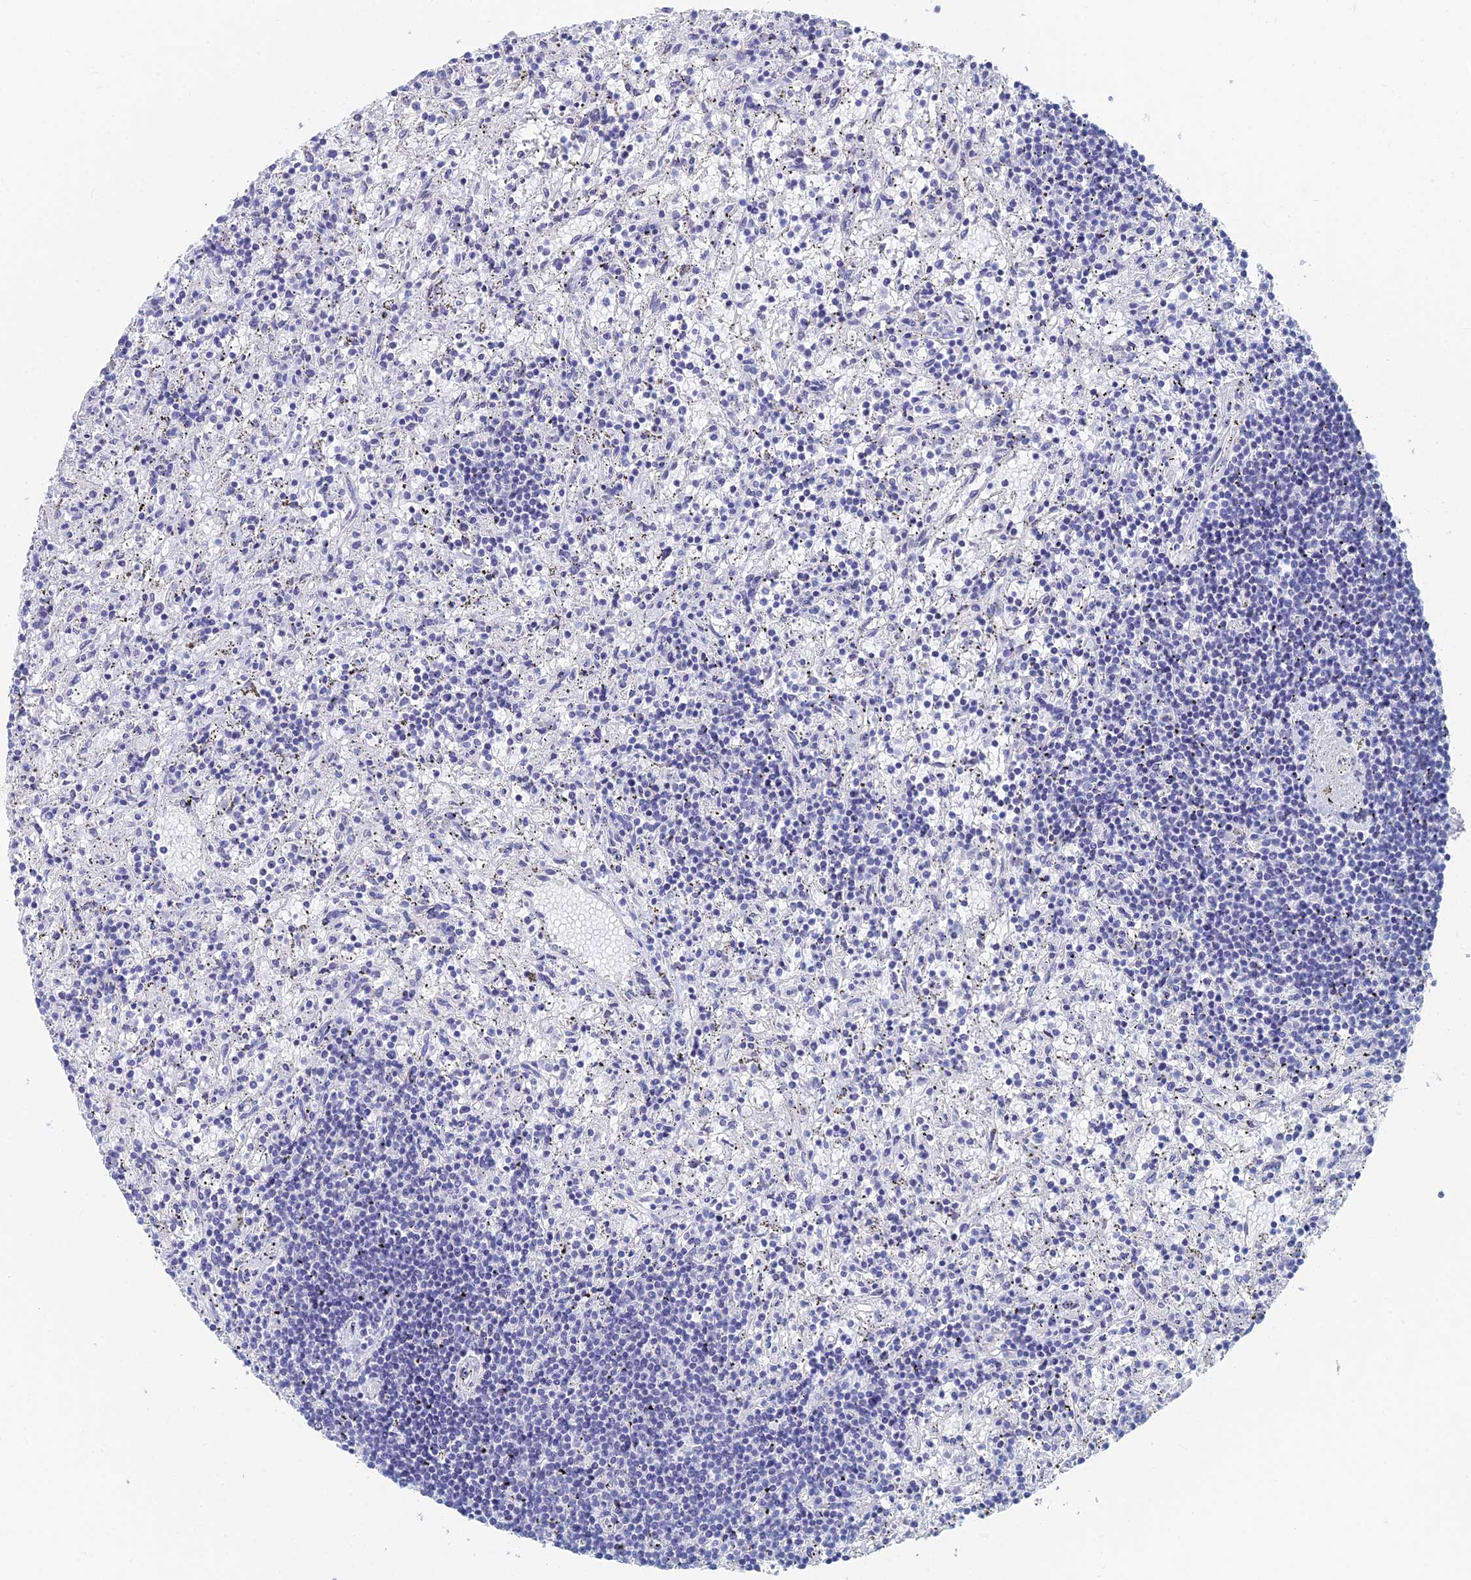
{"staining": {"intensity": "negative", "quantity": "none", "location": "none"}, "tissue": "lymphoma", "cell_type": "Tumor cells", "image_type": "cancer", "snomed": [{"axis": "morphology", "description": "Malignant lymphoma, non-Hodgkin's type, Low grade"}, {"axis": "topography", "description": "Spleen"}], "caption": "DAB immunohistochemical staining of human lymphoma exhibits no significant positivity in tumor cells. The staining is performed using DAB brown chromogen with nuclei counter-stained in using hematoxylin.", "gene": "DRGX", "patient": {"sex": "male", "age": 76}}